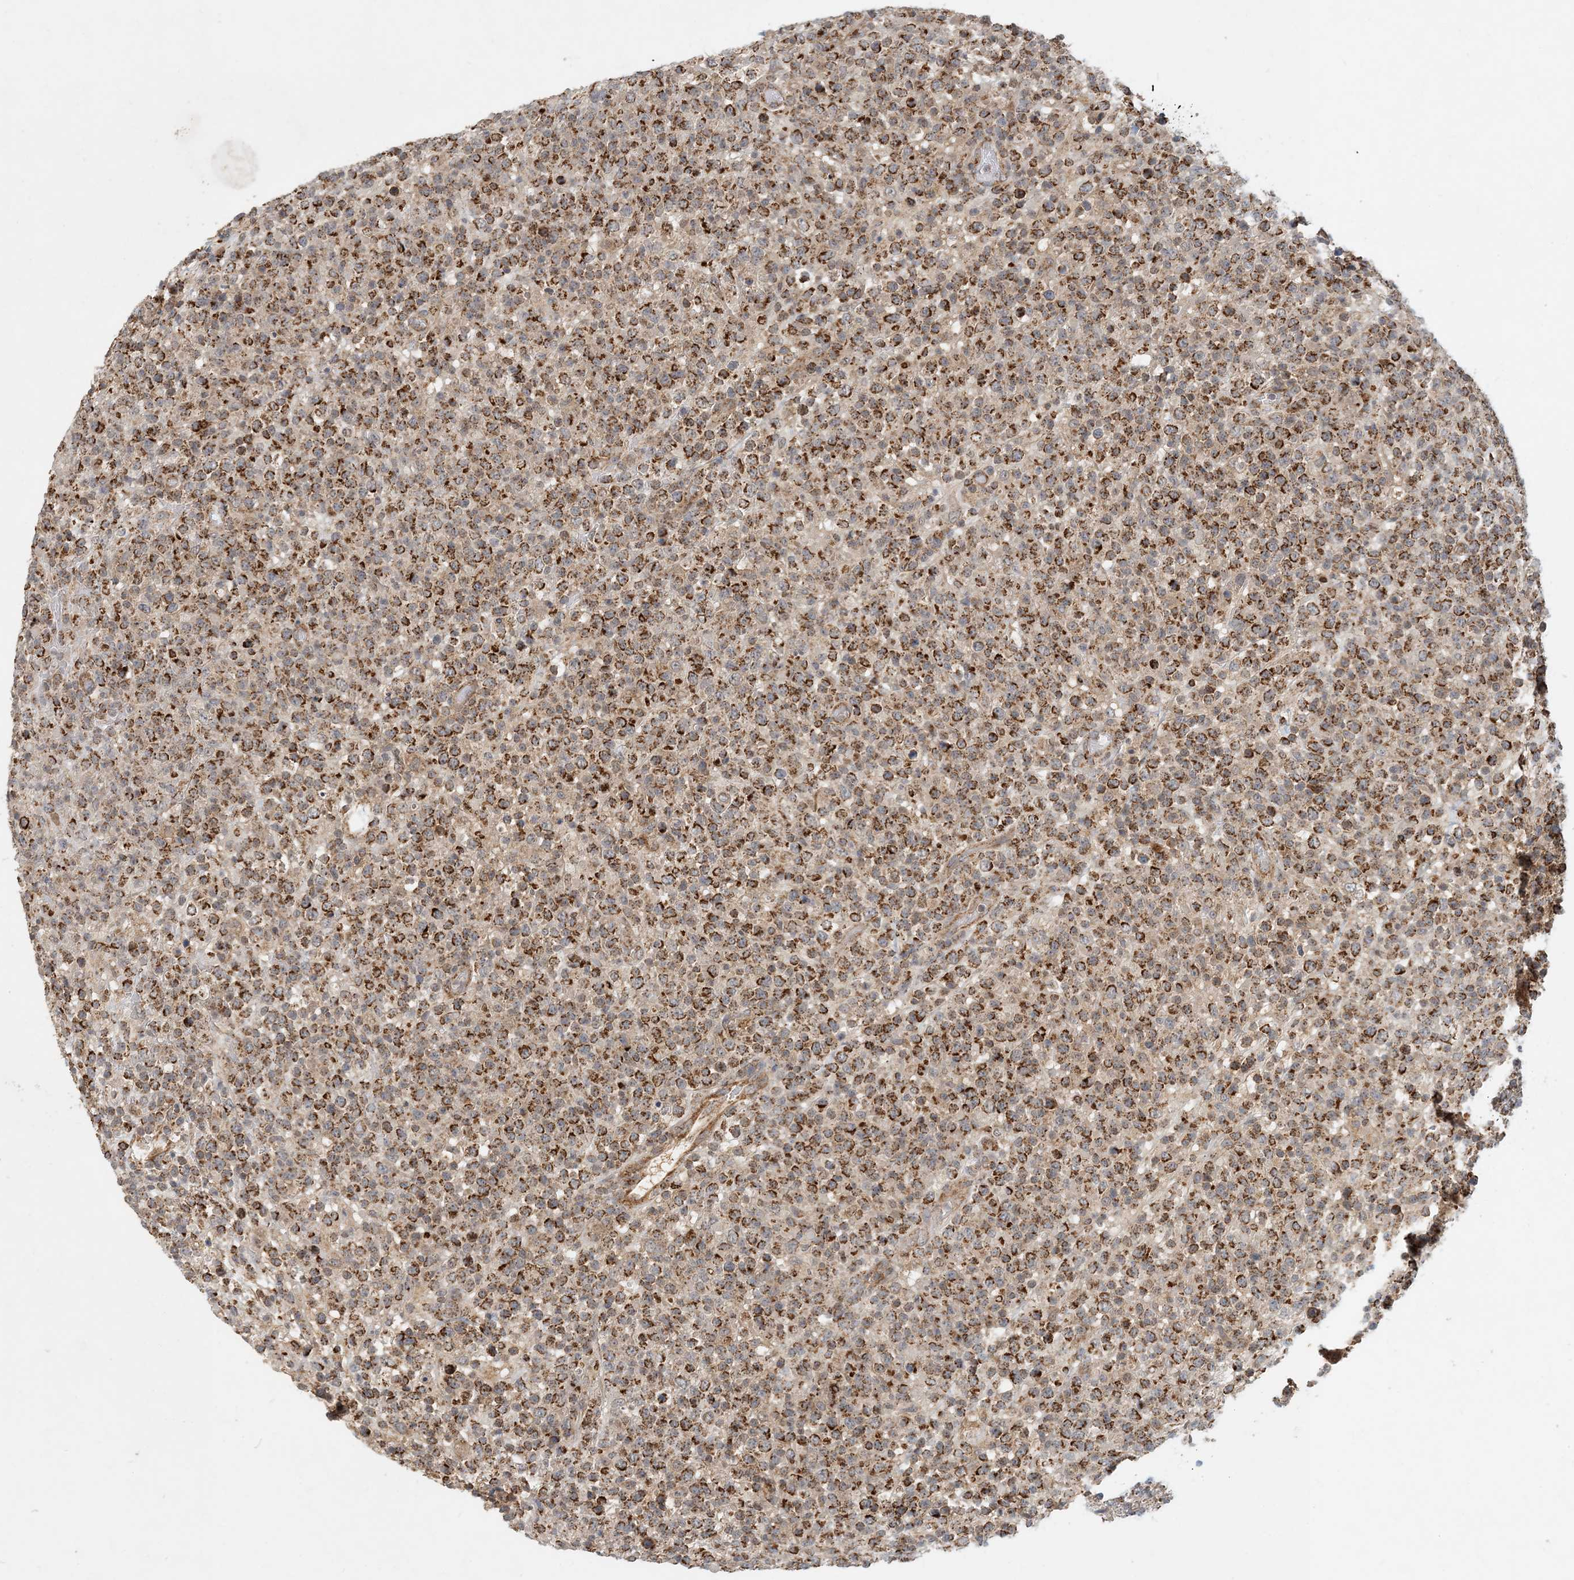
{"staining": {"intensity": "strong", "quantity": ">75%", "location": "cytoplasmic/membranous"}, "tissue": "lymphoma", "cell_type": "Tumor cells", "image_type": "cancer", "snomed": [{"axis": "morphology", "description": "Malignant lymphoma, non-Hodgkin's type, High grade"}, {"axis": "topography", "description": "Colon"}], "caption": "Immunohistochemistry of human malignant lymphoma, non-Hodgkin's type (high-grade) displays high levels of strong cytoplasmic/membranous expression in approximately >75% of tumor cells.", "gene": "ZBTB3", "patient": {"sex": "female", "age": 53}}